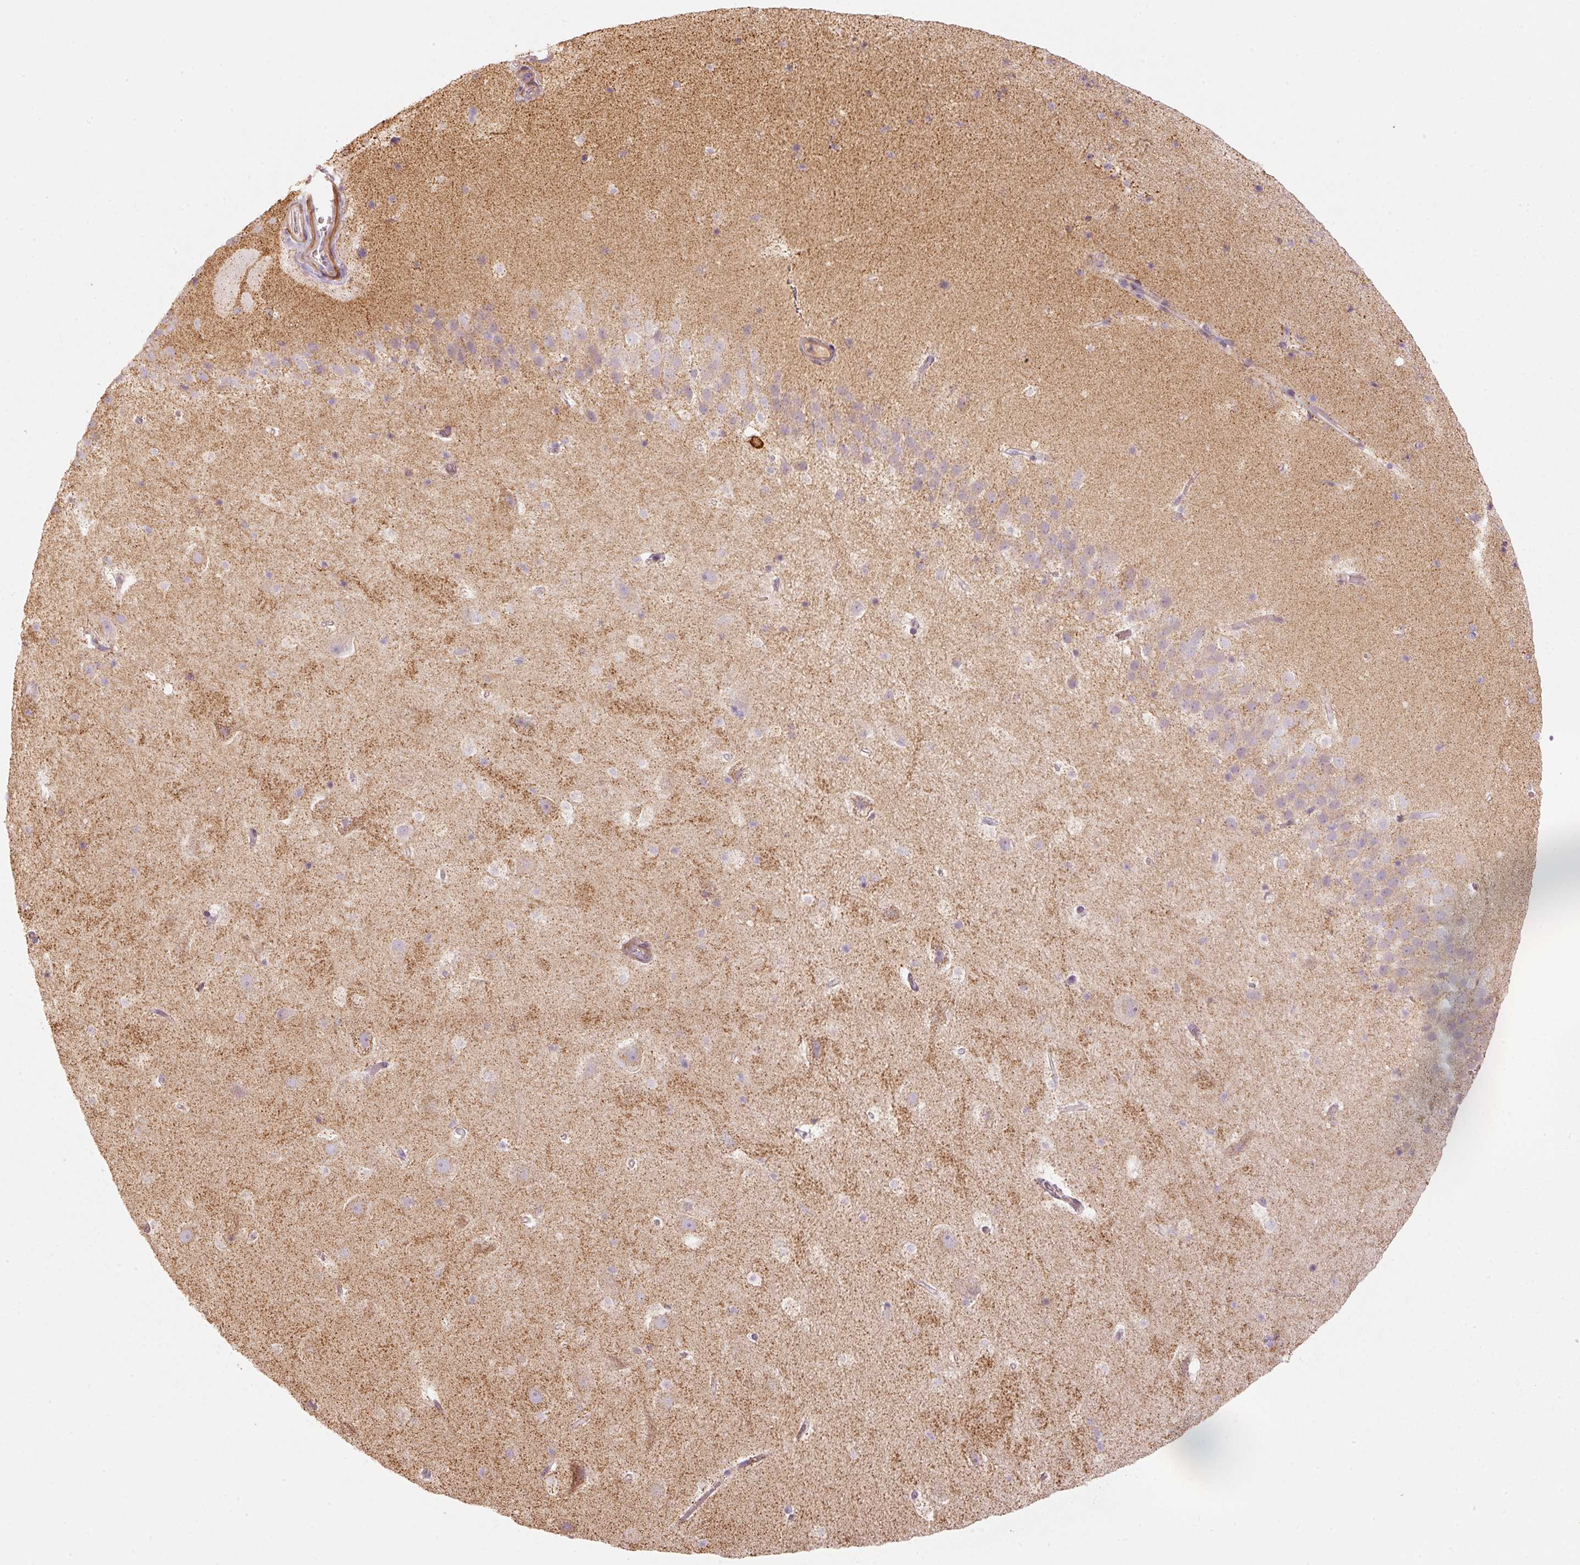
{"staining": {"intensity": "negative", "quantity": "none", "location": "none"}, "tissue": "hippocampus", "cell_type": "Glial cells", "image_type": "normal", "snomed": [{"axis": "morphology", "description": "Normal tissue, NOS"}, {"axis": "topography", "description": "Hippocampus"}], "caption": "Photomicrograph shows no protein expression in glial cells of unremarkable hippocampus.", "gene": "C17orf98", "patient": {"sex": "male", "age": 37}}